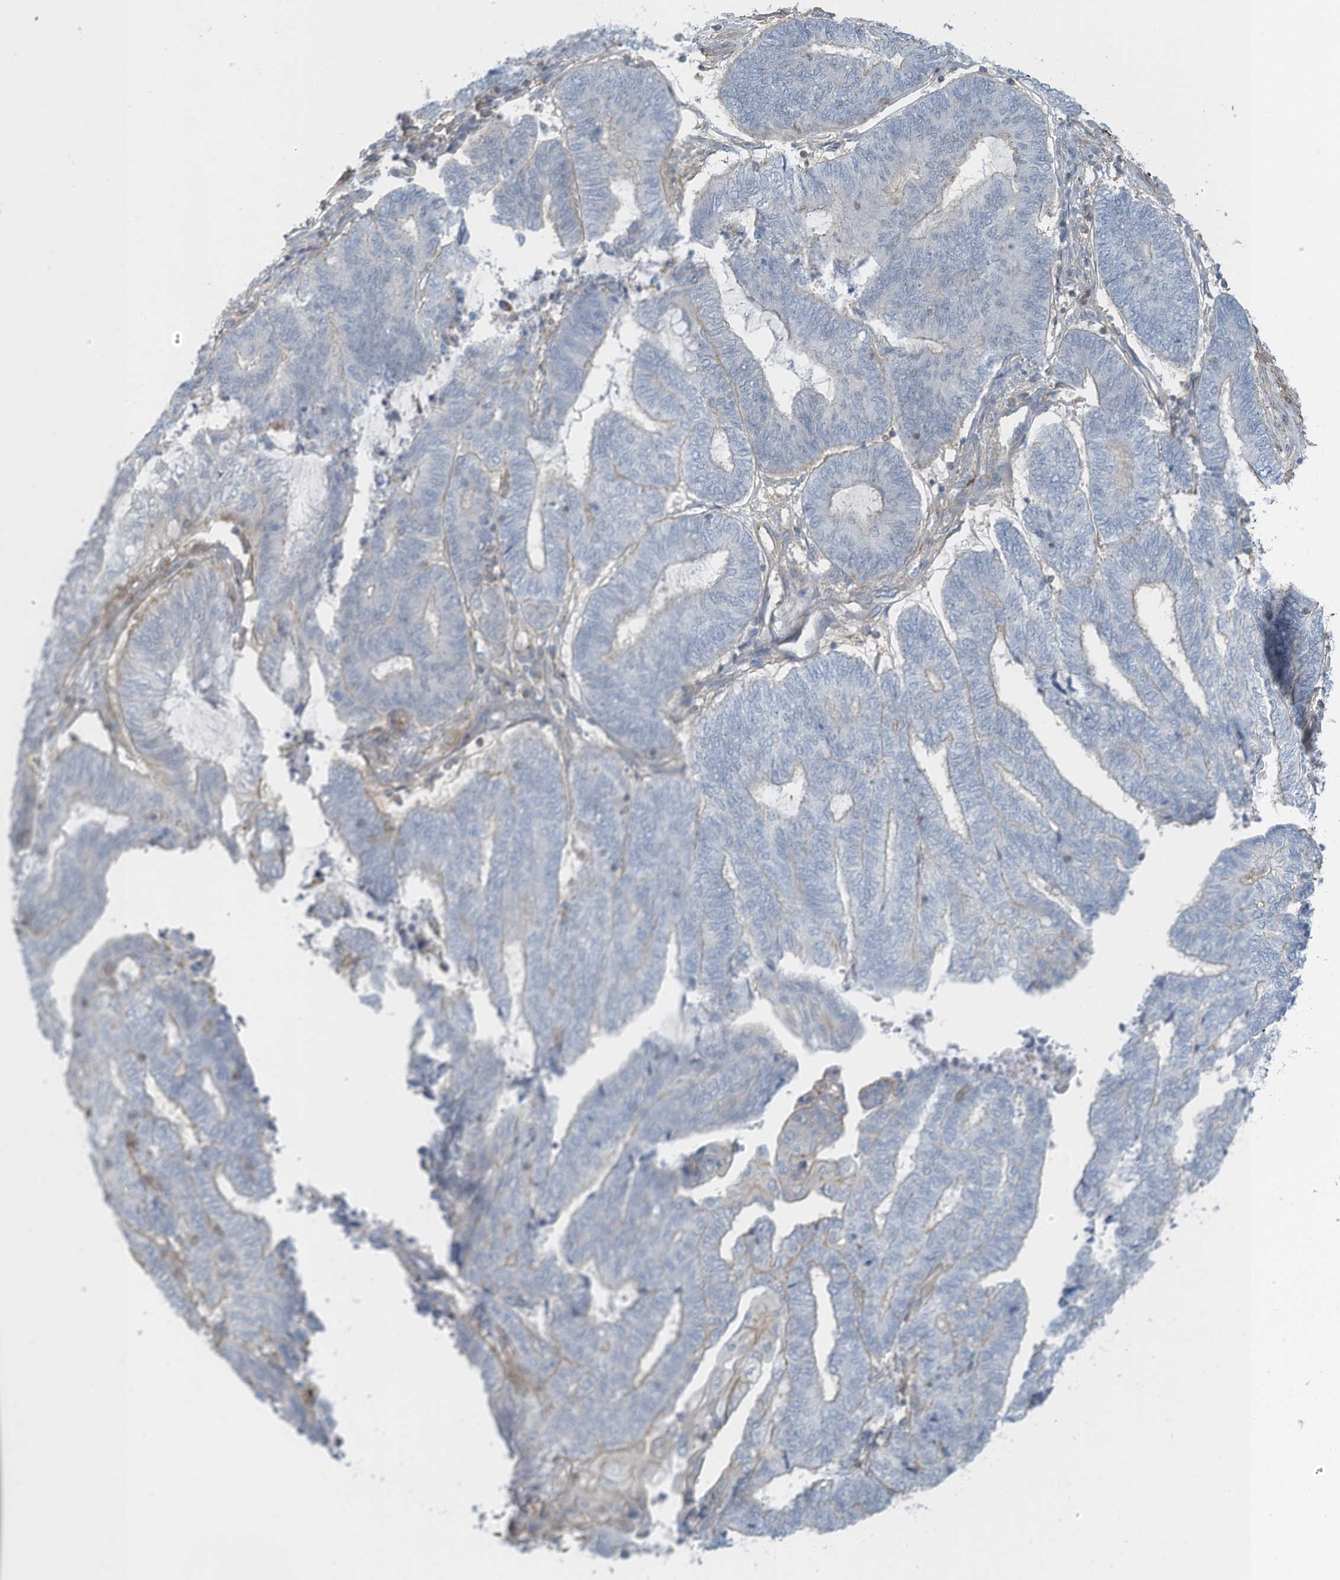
{"staining": {"intensity": "weak", "quantity": "<25%", "location": "cytoplasmic/membranous"}, "tissue": "endometrial cancer", "cell_type": "Tumor cells", "image_type": "cancer", "snomed": [{"axis": "morphology", "description": "Adenocarcinoma, NOS"}, {"axis": "topography", "description": "Uterus"}, {"axis": "topography", "description": "Endometrium"}], "caption": "Endometrial adenocarcinoma was stained to show a protein in brown. There is no significant staining in tumor cells. Brightfield microscopy of immunohistochemistry stained with DAB (3,3'-diaminobenzidine) (brown) and hematoxylin (blue), captured at high magnification.", "gene": "ZNF846", "patient": {"sex": "female", "age": 70}}